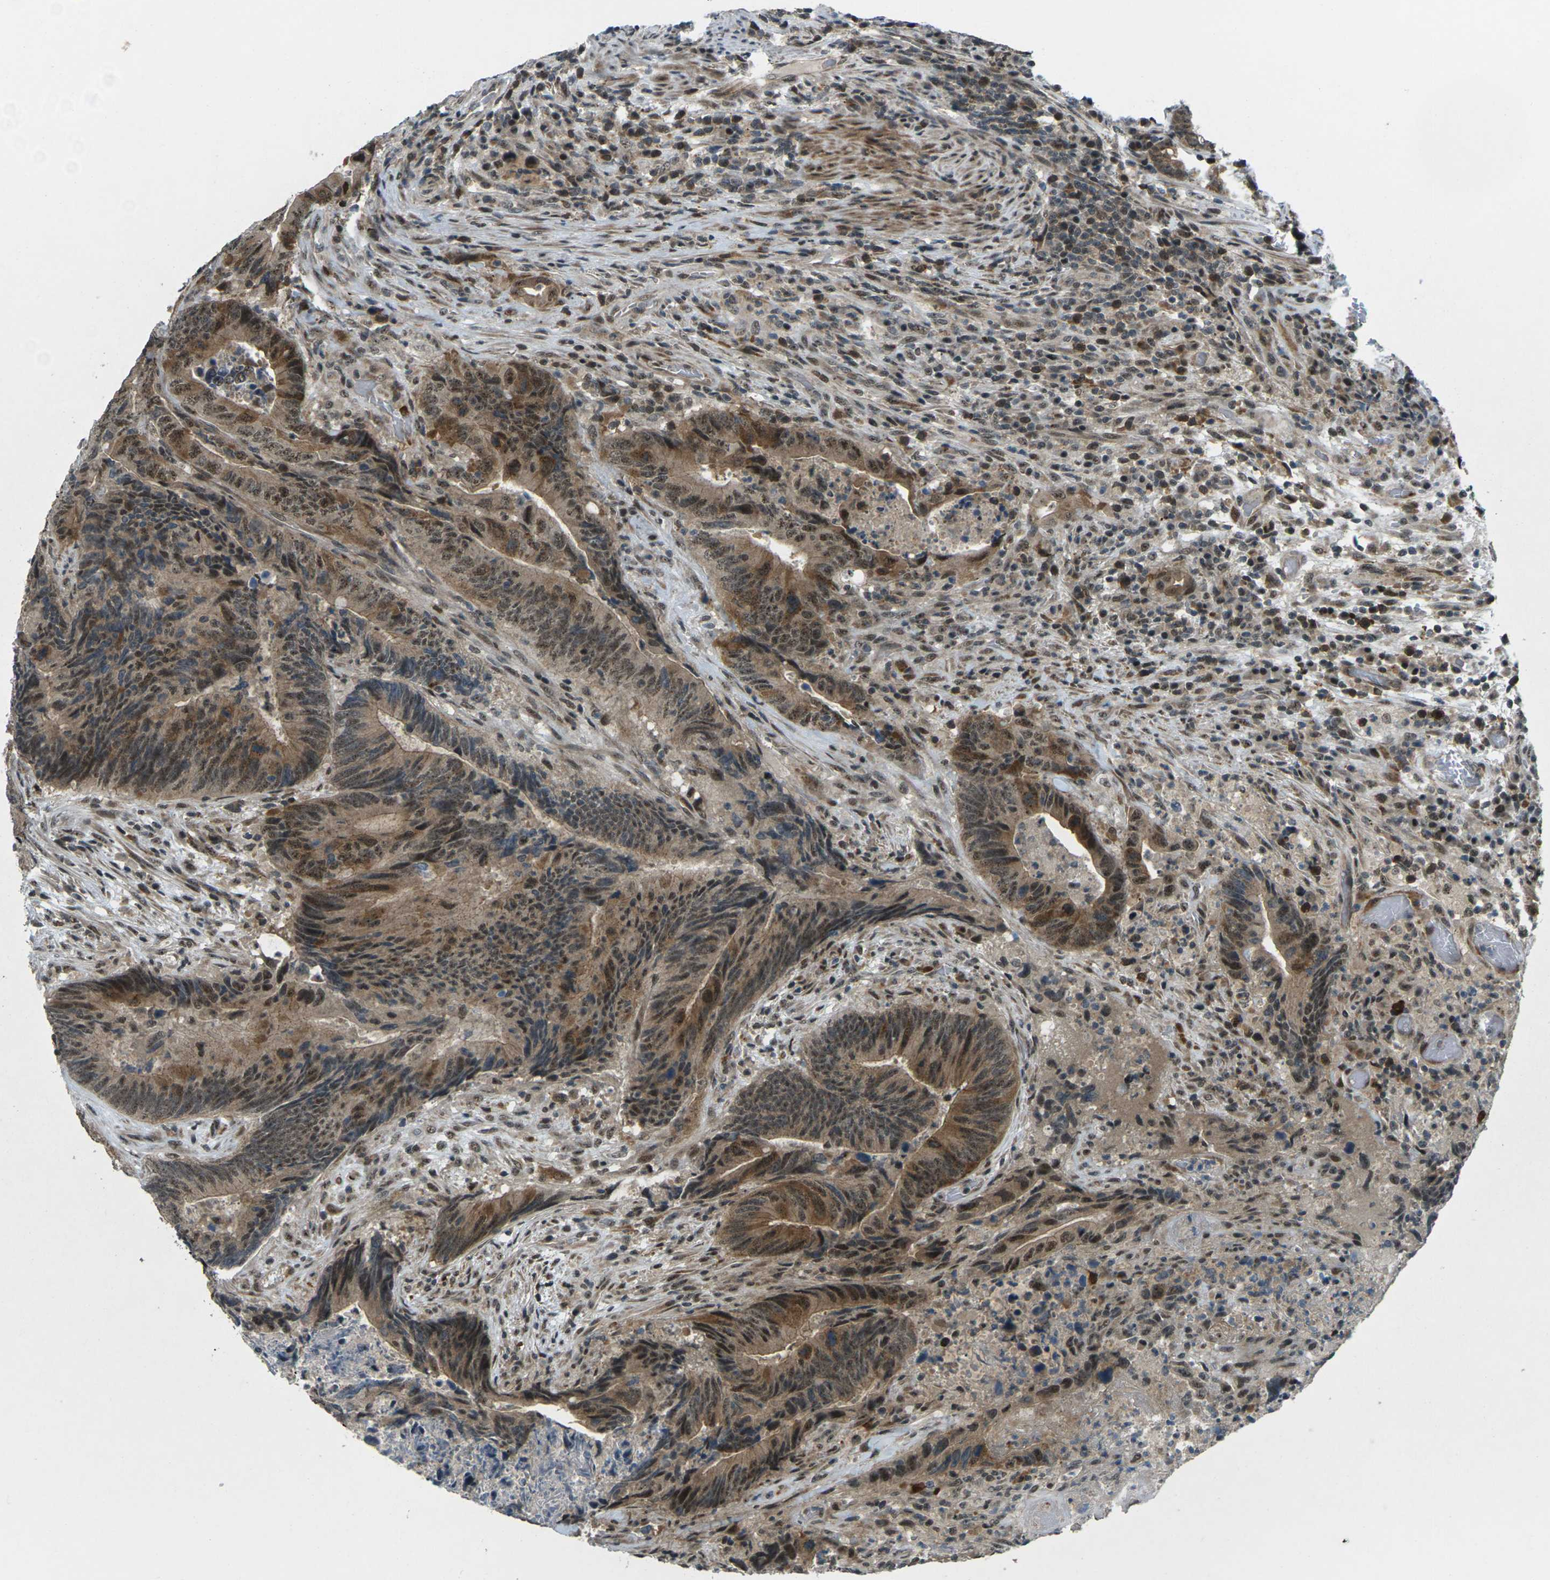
{"staining": {"intensity": "moderate", "quantity": ">75%", "location": "cytoplasmic/membranous,nuclear"}, "tissue": "colorectal cancer", "cell_type": "Tumor cells", "image_type": "cancer", "snomed": [{"axis": "morphology", "description": "Normal tissue, NOS"}, {"axis": "morphology", "description": "Adenocarcinoma, NOS"}, {"axis": "topography", "description": "Colon"}], "caption": "Human colorectal cancer (adenocarcinoma) stained with a protein marker displays moderate staining in tumor cells.", "gene": "UBE2S", "patient": {"sex": "male", "age": 56}}